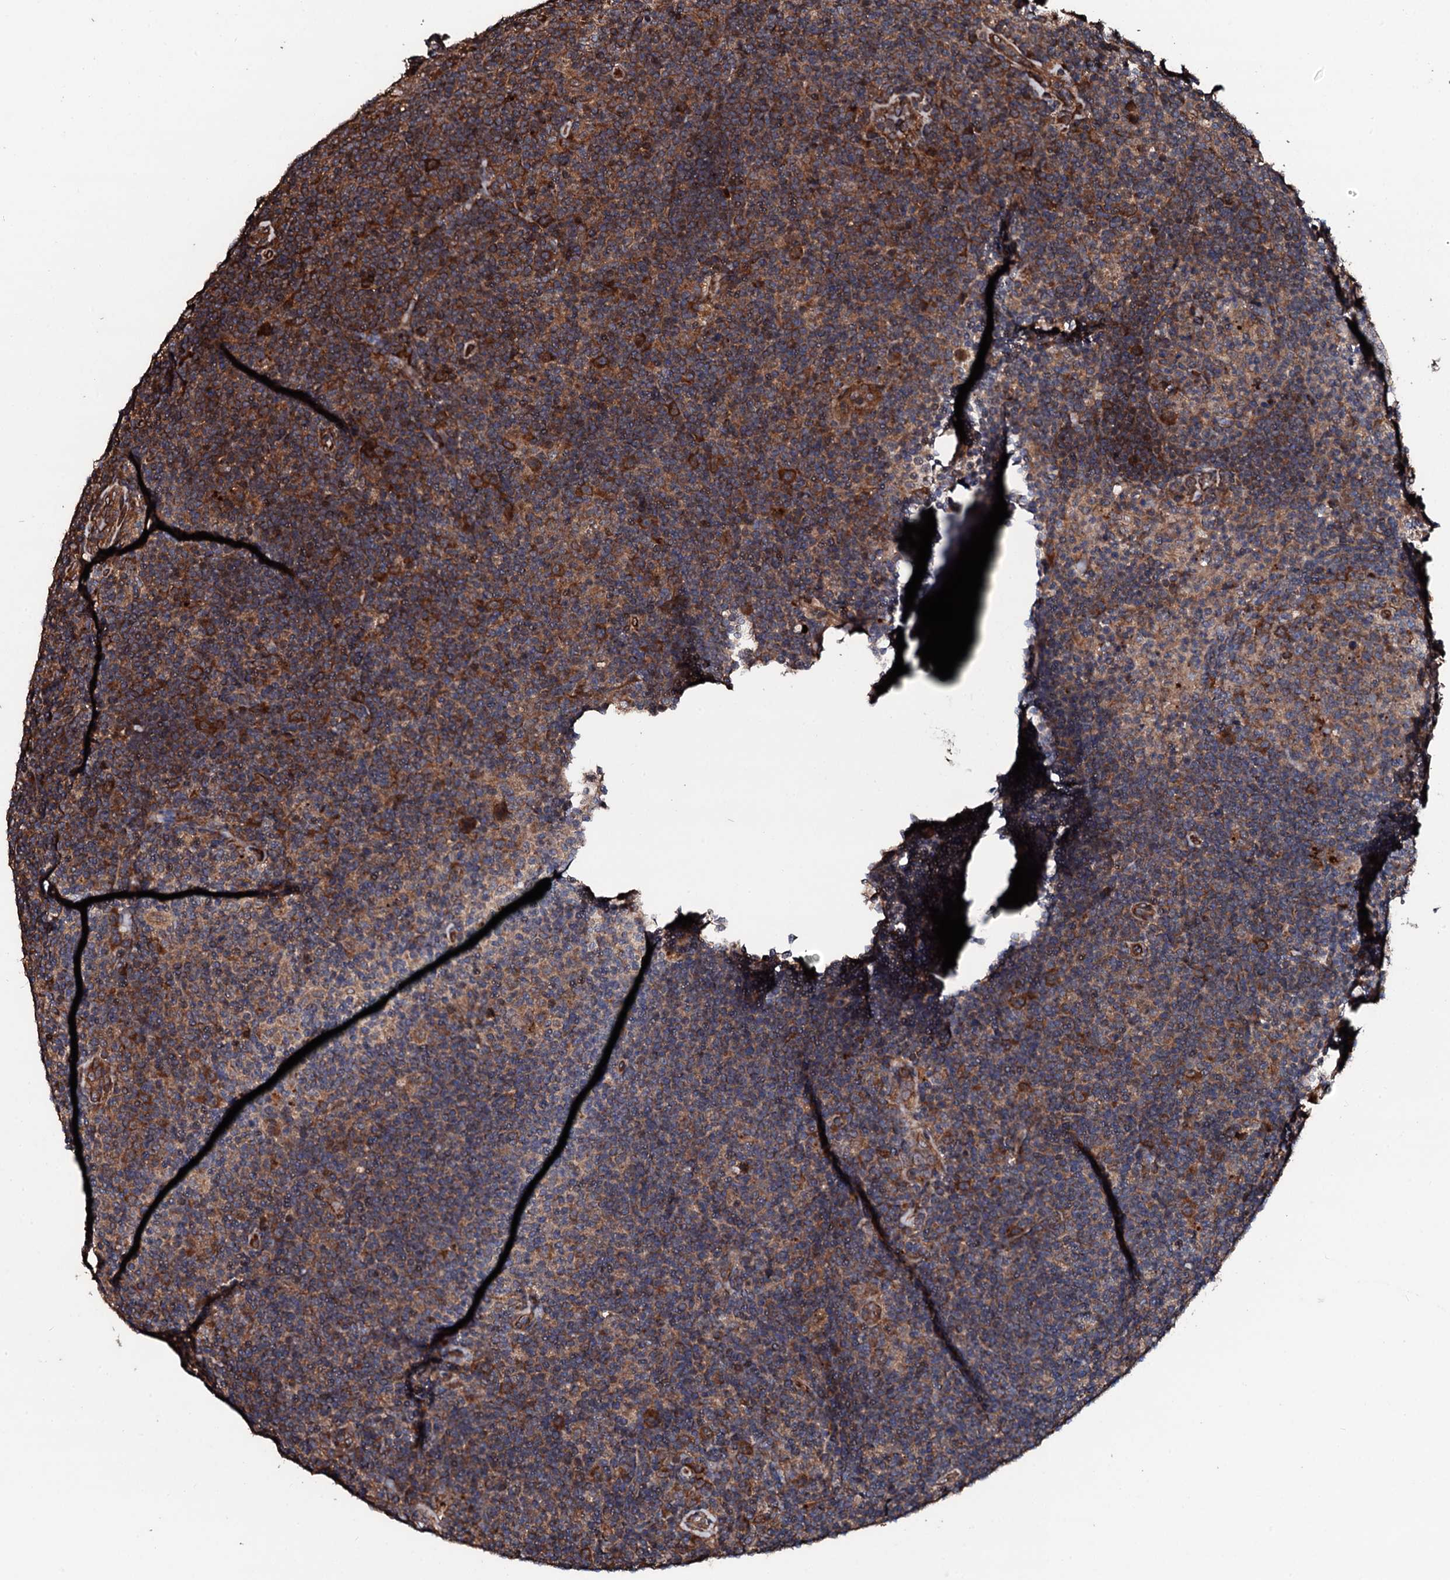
{"staining": {"intensity": "moderate", "quantity": ">75%", "location": "cytoplasmic/membranous"}, "tissue": "lymphoma", "cell_type": "Tumor cells", "image_type": "cancer", "snomed": [{"axis": "morphology", "description": "Hodgkin's disease, NOS"}, {"axis": "topography", "description": "Lymph node"}], "caption": "The photomicrograph displays immunohistochemical staining of lymphoma. There is moderate cytoplasmic/membranous staining is seen in about >75% of tumor cells. (Brightfield microscopy of DAB IHC at high magnification).", "gene": "CKAP5", "patient": {"sex": "female", "age": 57}}